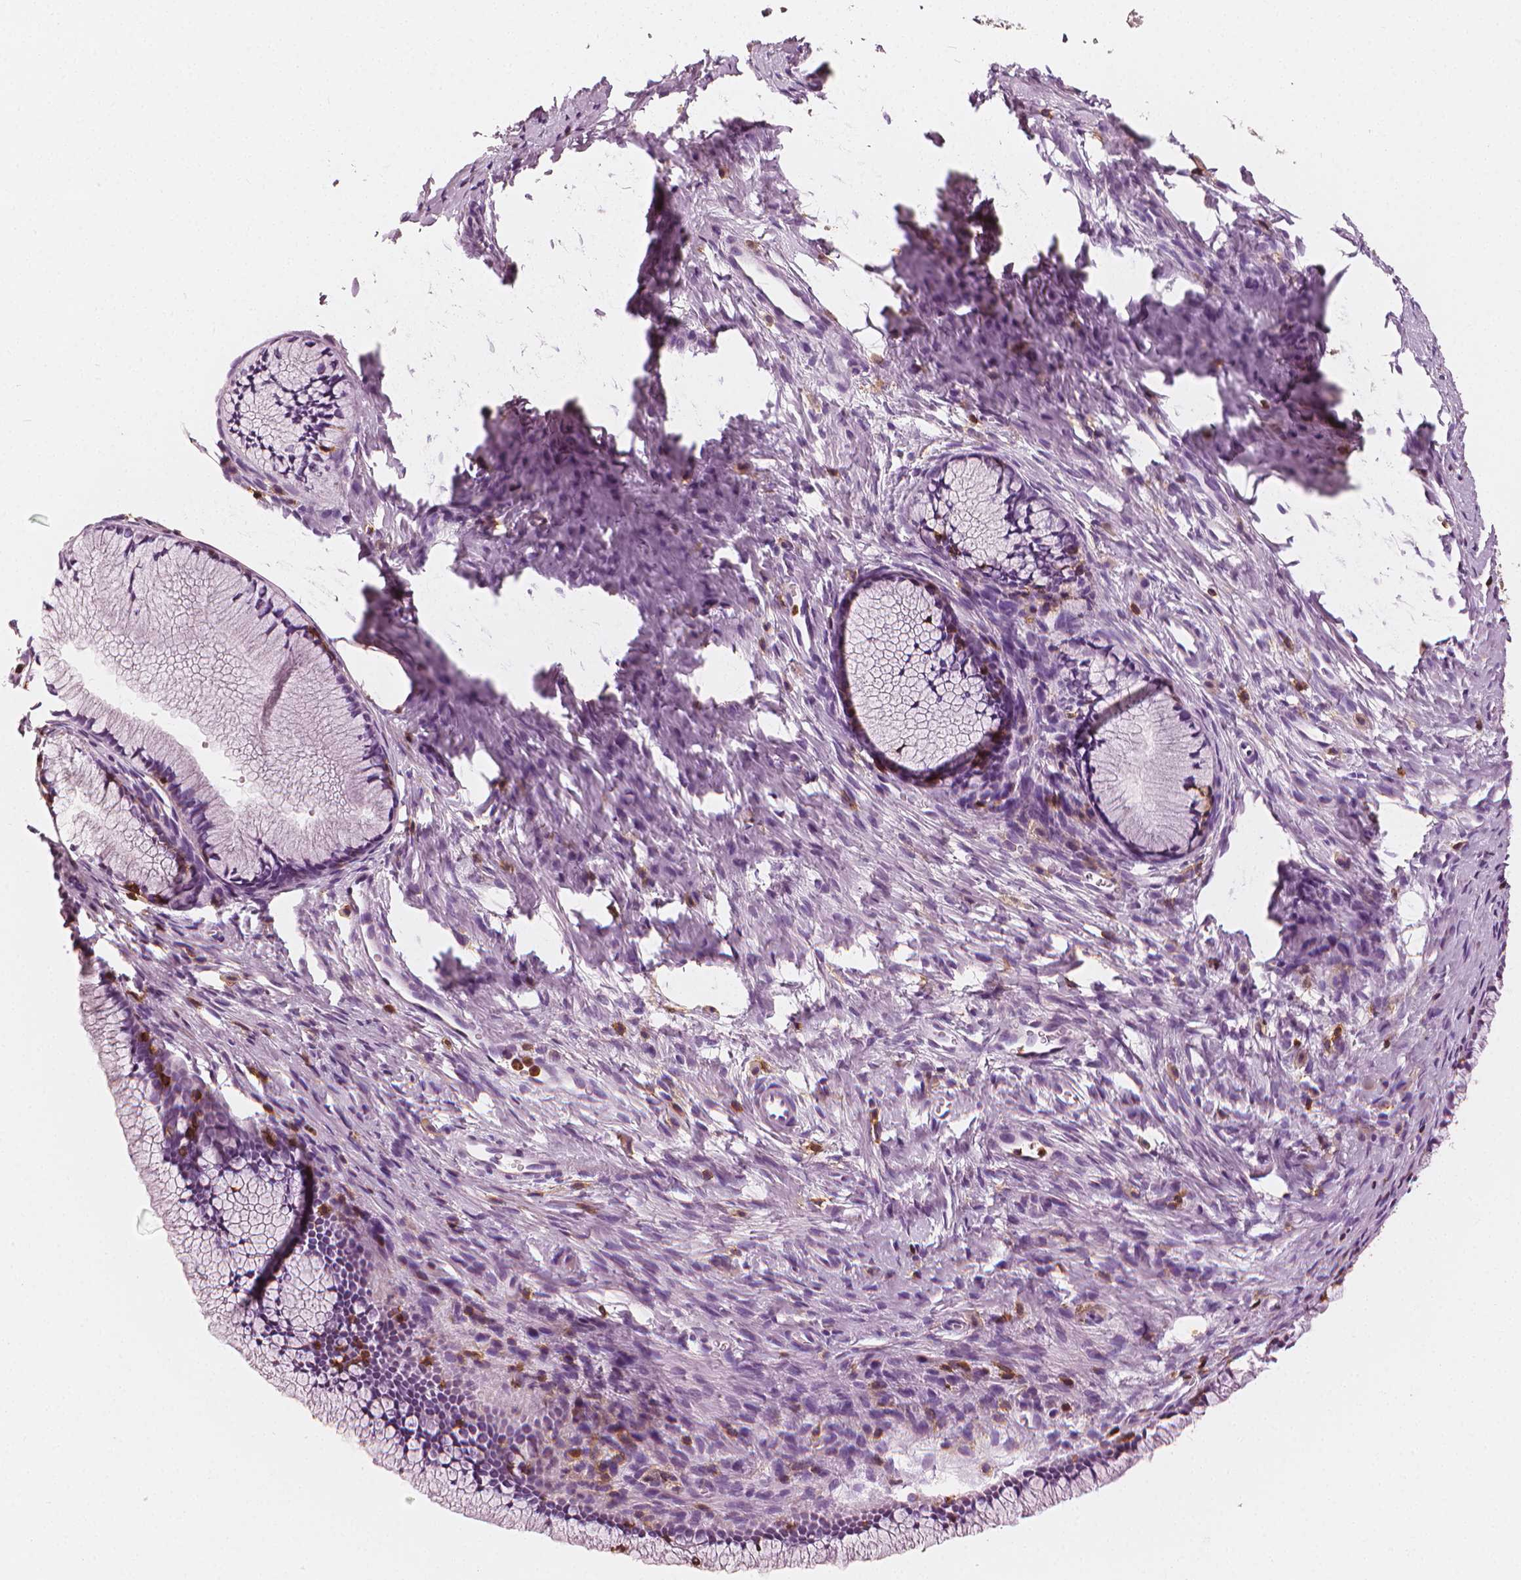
{"staining": {"intensity": "negative", "quantity": "none", "location": "none"}, "tissue": "cervix", "cell_type": "Glandular cells", "image_type": "normal", "snomed": [{"axis": "morphology", "description": "Normal tissue, NOS"}, {"axis": "topography", "description": "Cervix"}], "caption": "DAB immunohistochemical staining of benign cervix demonstrates no significant expression in glandular cells. (DAB IHC with hematoxylin counter stain).", "gene": "PTPRC", "patient": {"sex": "female", "age": 40}}